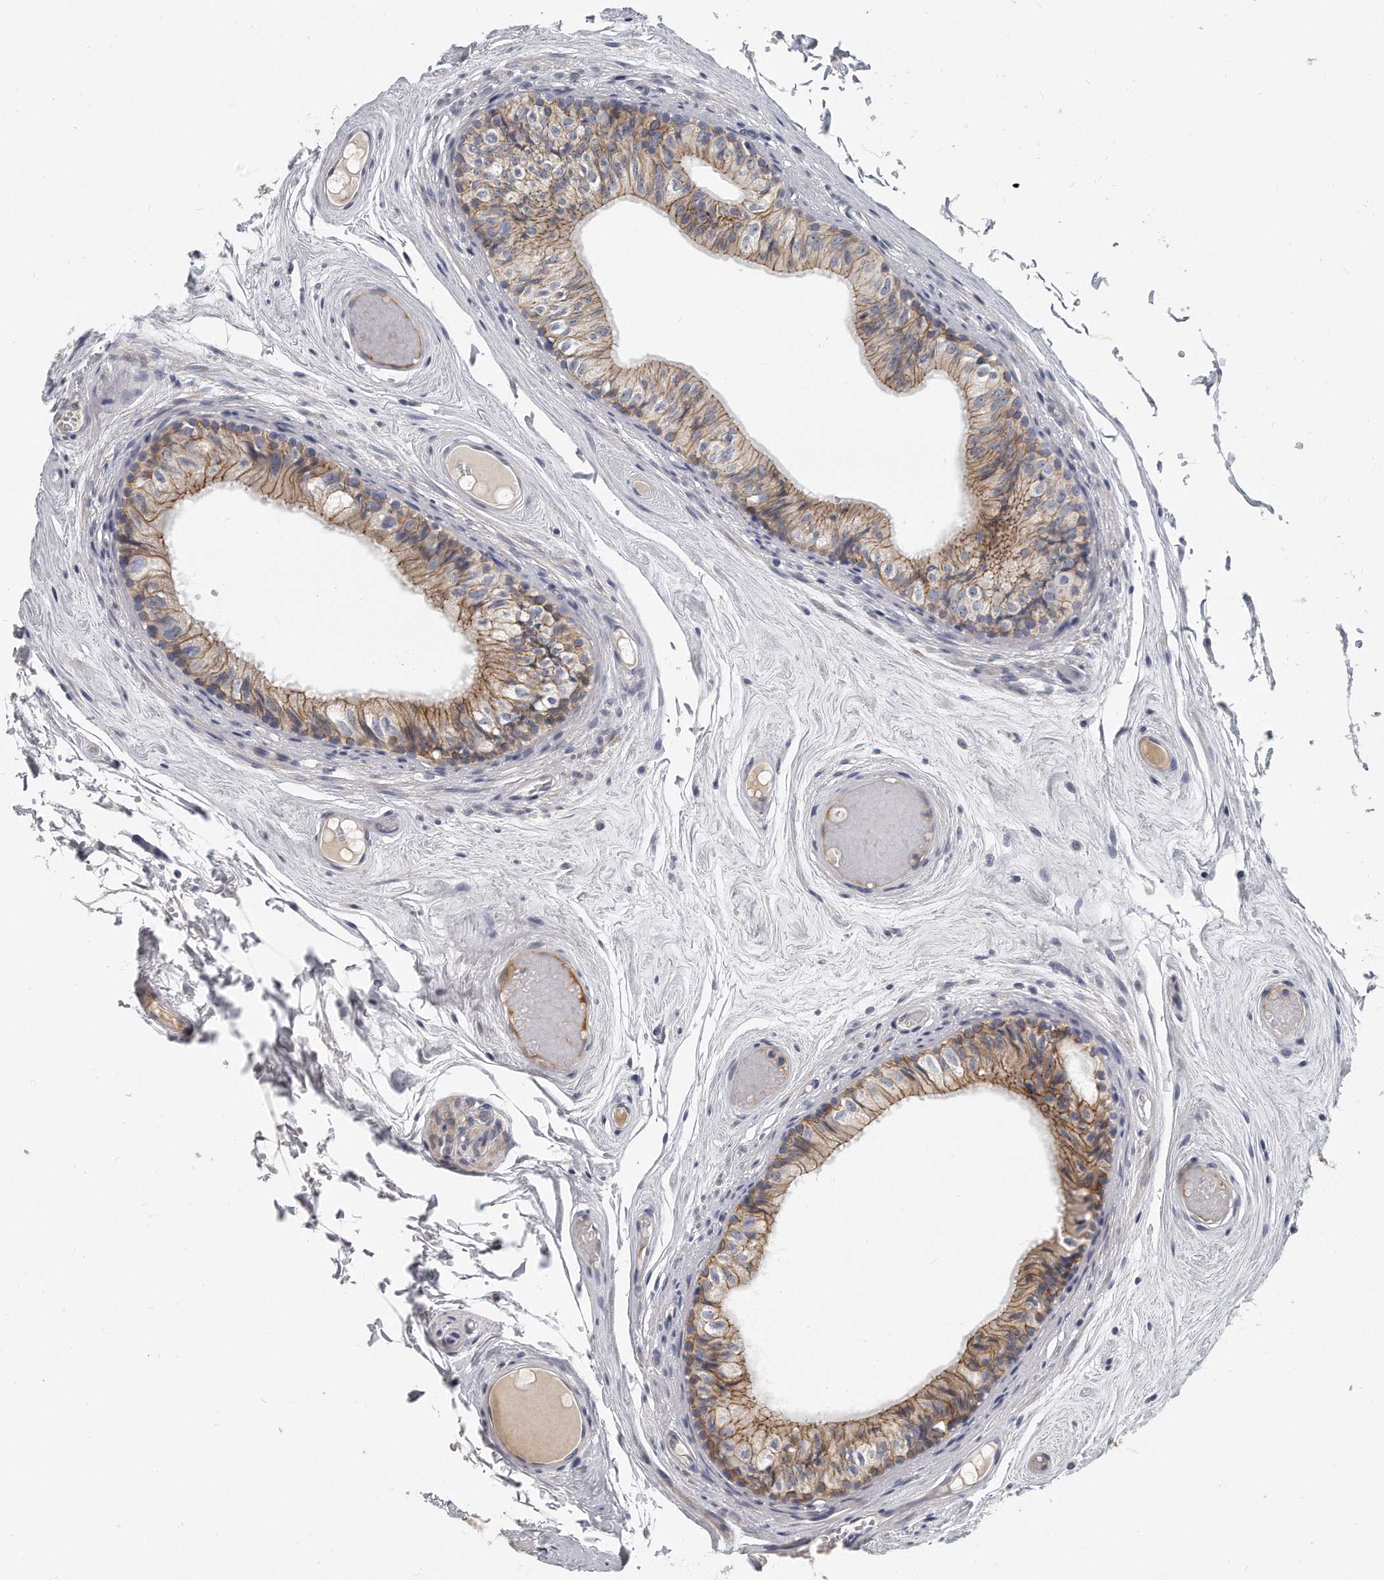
{"staining": {"intensity": "moderate", "quantity": ">75%", "location": "cytoplasmic/membranous"}, "tissue": "epididymis", "cell_type": "Glandular cells", "image_type": "normal", "snomed": [{"axis": "morphology", "description": "Normal tissue, NOS"}, {"axis": "topography", "description": "Epididymis"}], "caption": "Moderate cytoplasmic/membranous protein expression is seen in about >75% of glandular cells in epididymis.", "gene": "PLEKHA6", "patient": {"sex": "male", "age": 79}}